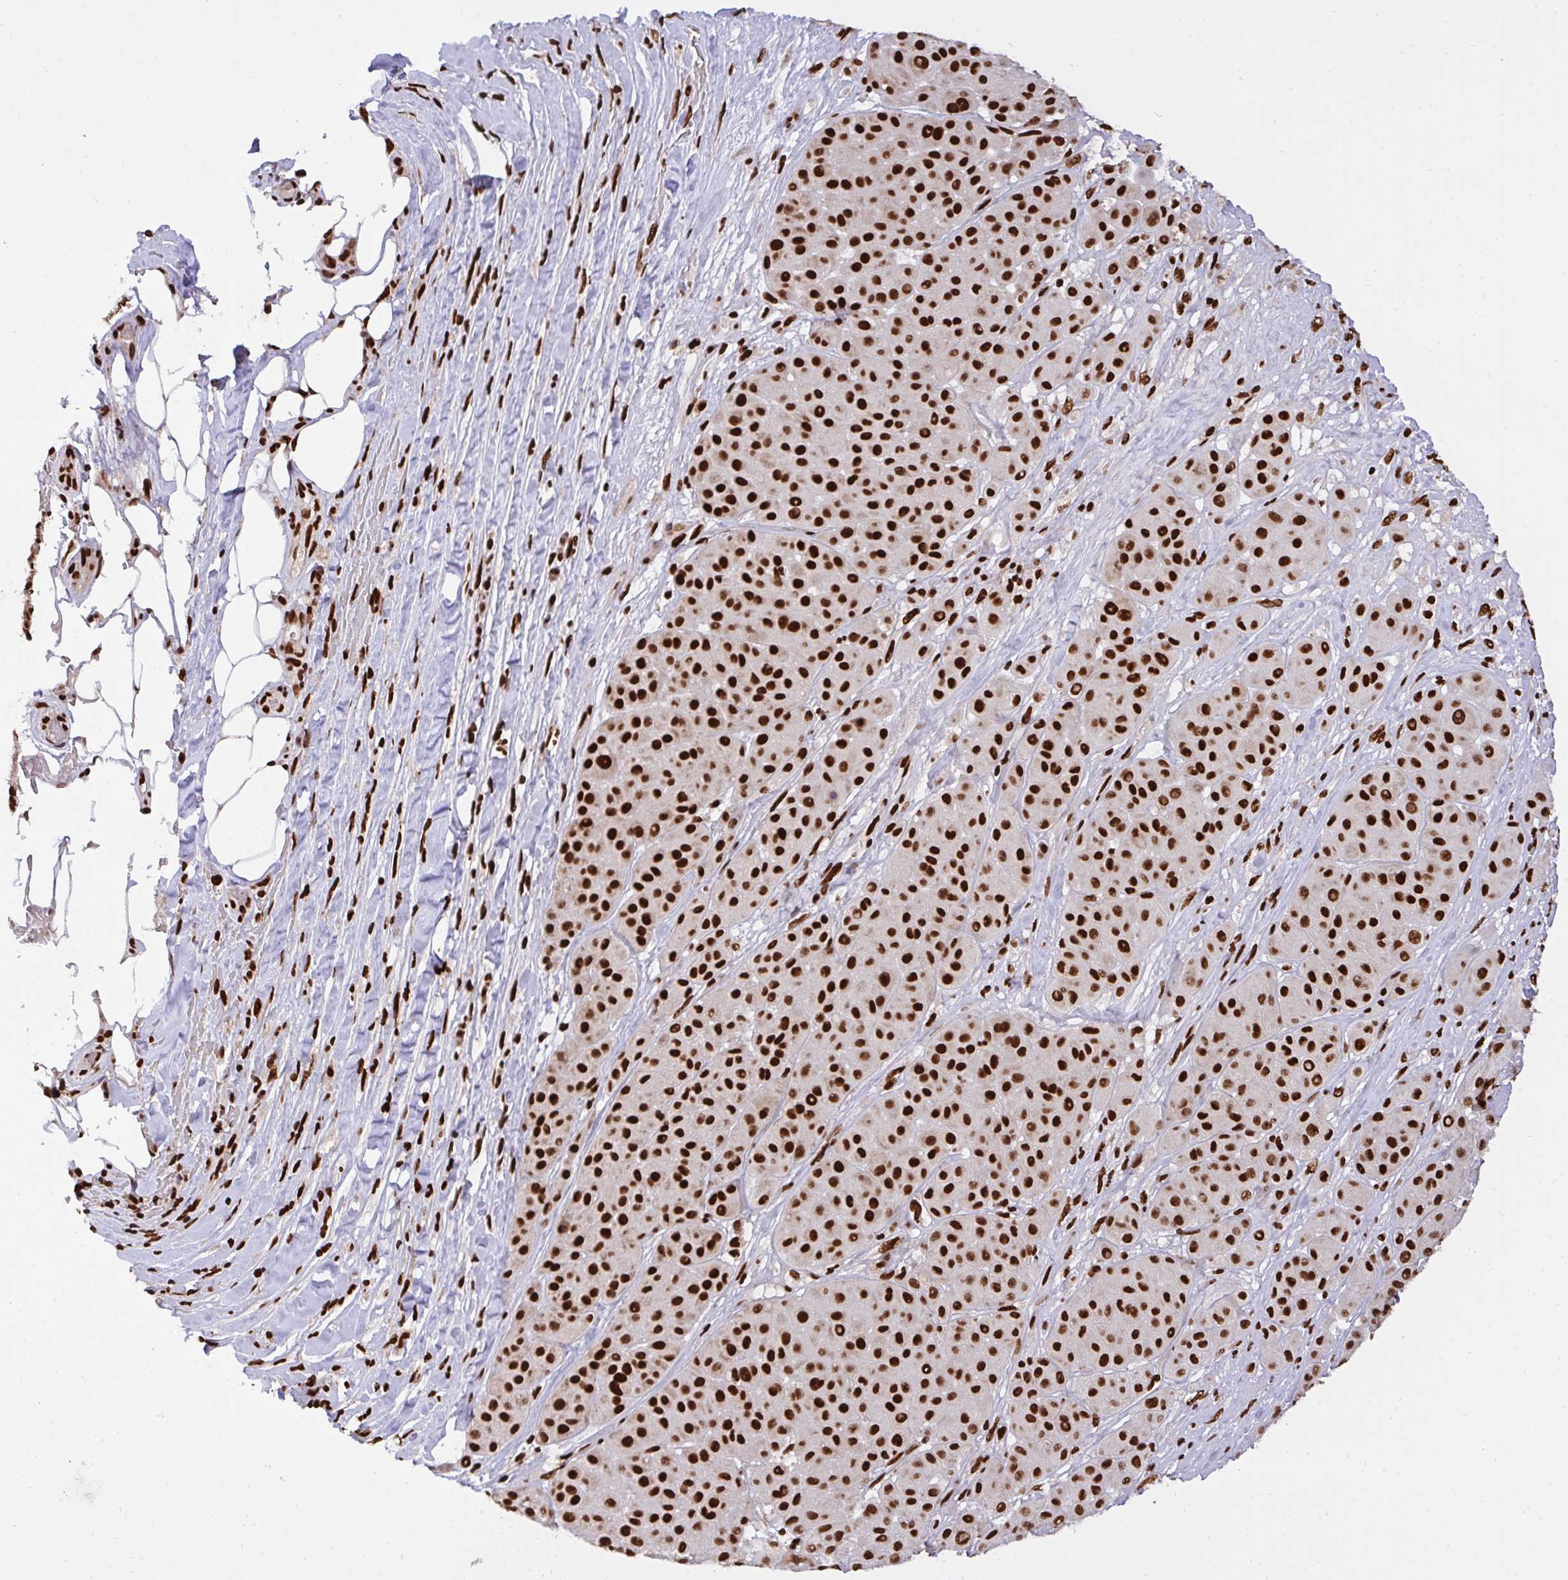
{"staining": {"intensity": "strong", "quantity": ">75%", "location": "nuclear"}, "tissue": "melanoma", "cell_type": "Tumor cells", "image_type": "cancer", "snomed": [{"axis": "morphology", "description": "Malignant melanoma, Metastatic site"}, {"axis": "topography", "description": "Smooth muscle"}], "caption": "Immunohistochemical staining of human melanoma displays high levels of strong nuclear staining in about >75% of tumor cells.", "gene": "HNRNPL", "patient": {"sex": "male", "age": 41}}